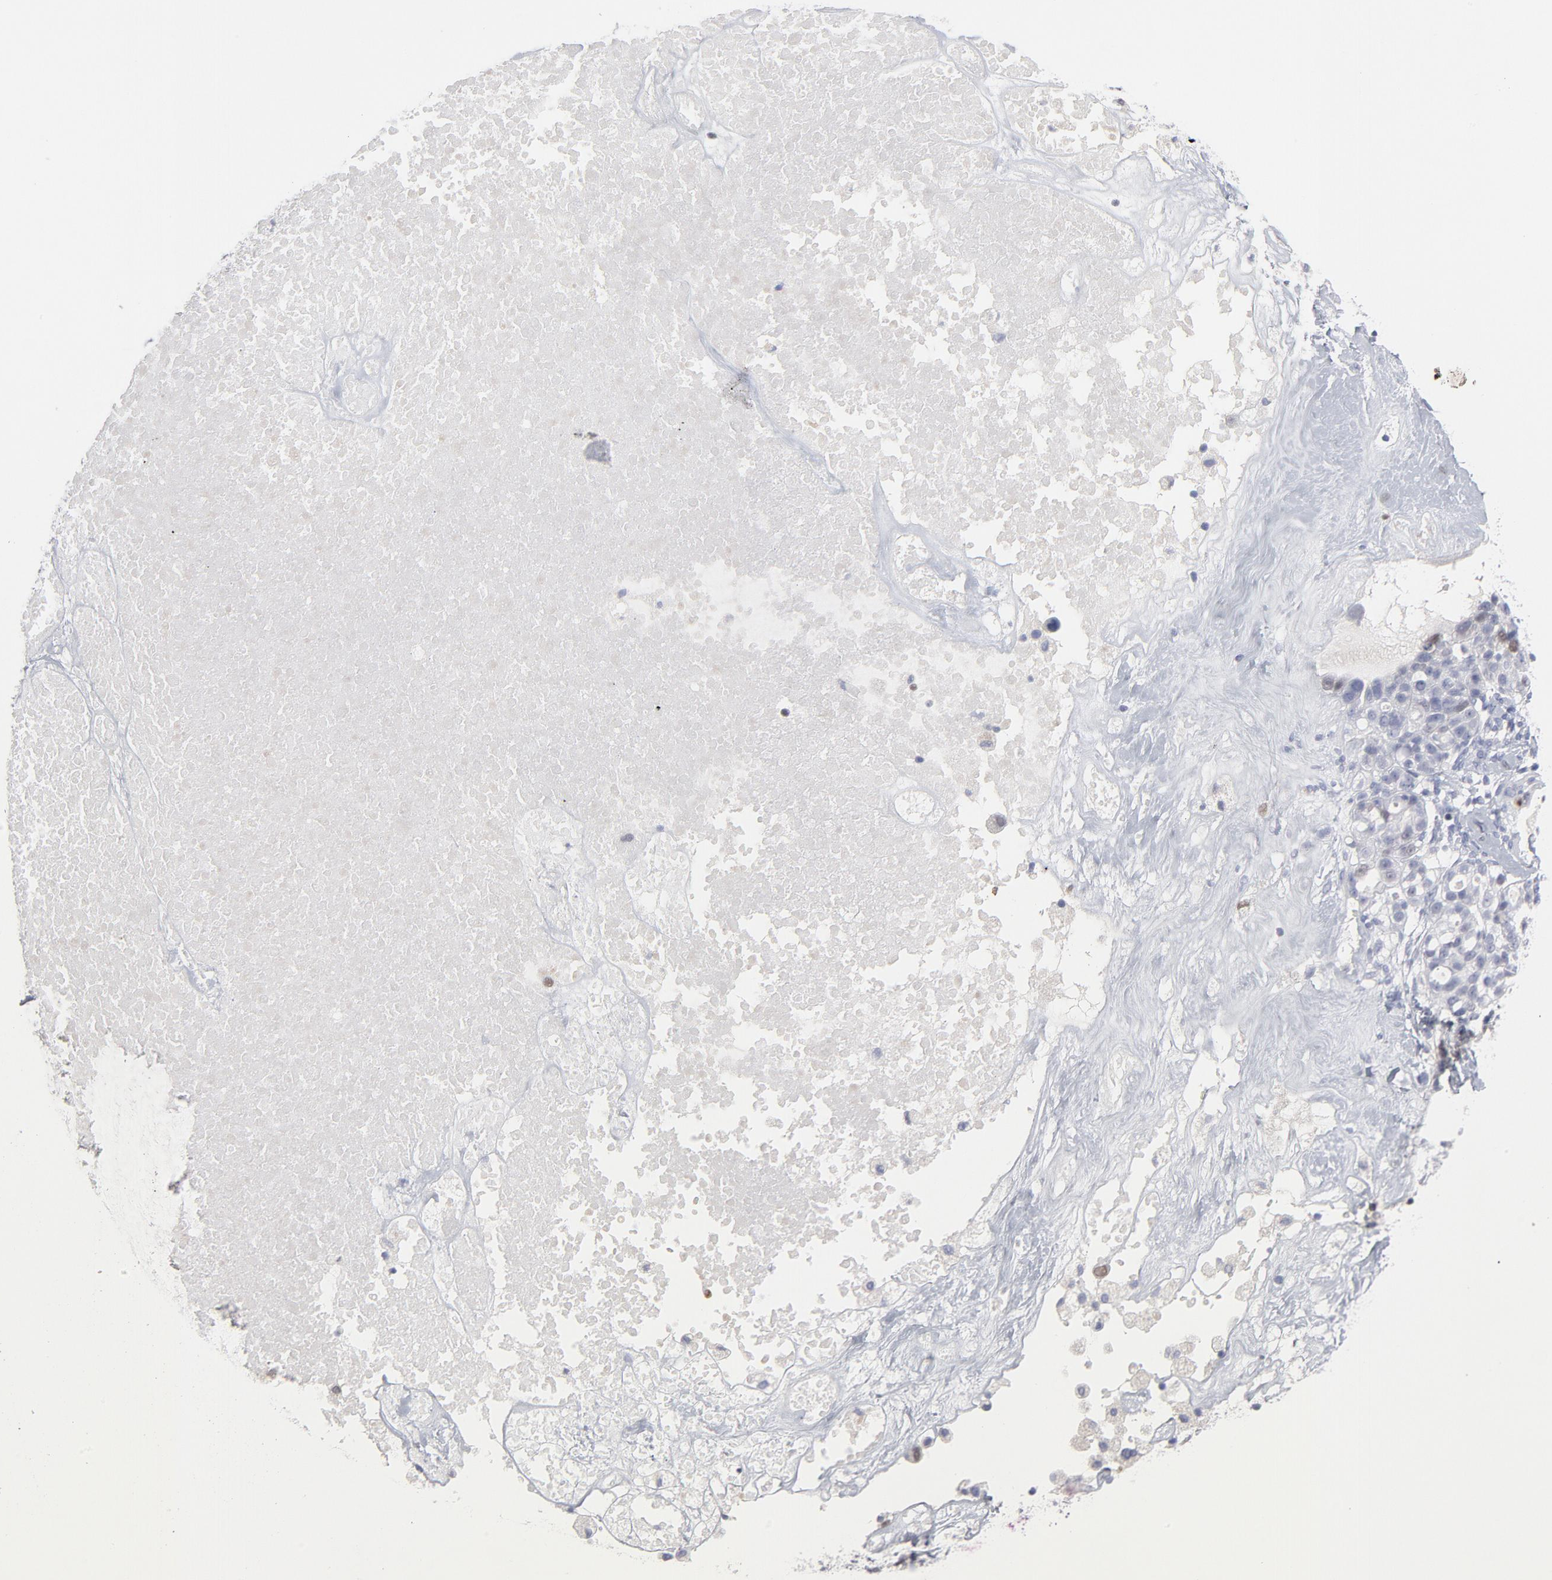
{"staining": {"intensity": "moderate", "quantity": "<25%", "location": "nuclear"}, "tissue": "ovarian cancer", "cell_type": "Tumor cells", "image_type": "cancer", "snomed": [{"axis": "morphology", "description": "Cystadenocarcinoma, serous, NOS"}, {"axis": "topography", "description": "Ovary"}], "caption": "Immunohistochemistry (IHC) photomicrograph of serous cystadenocarcinoma (ovarian) stained for a protein (brown), which reveals low levels of moderate nuclear staining in about <25% of tumor cells.", "gene": "MCM7", "patient": {"sex": "female", "age": 66}}